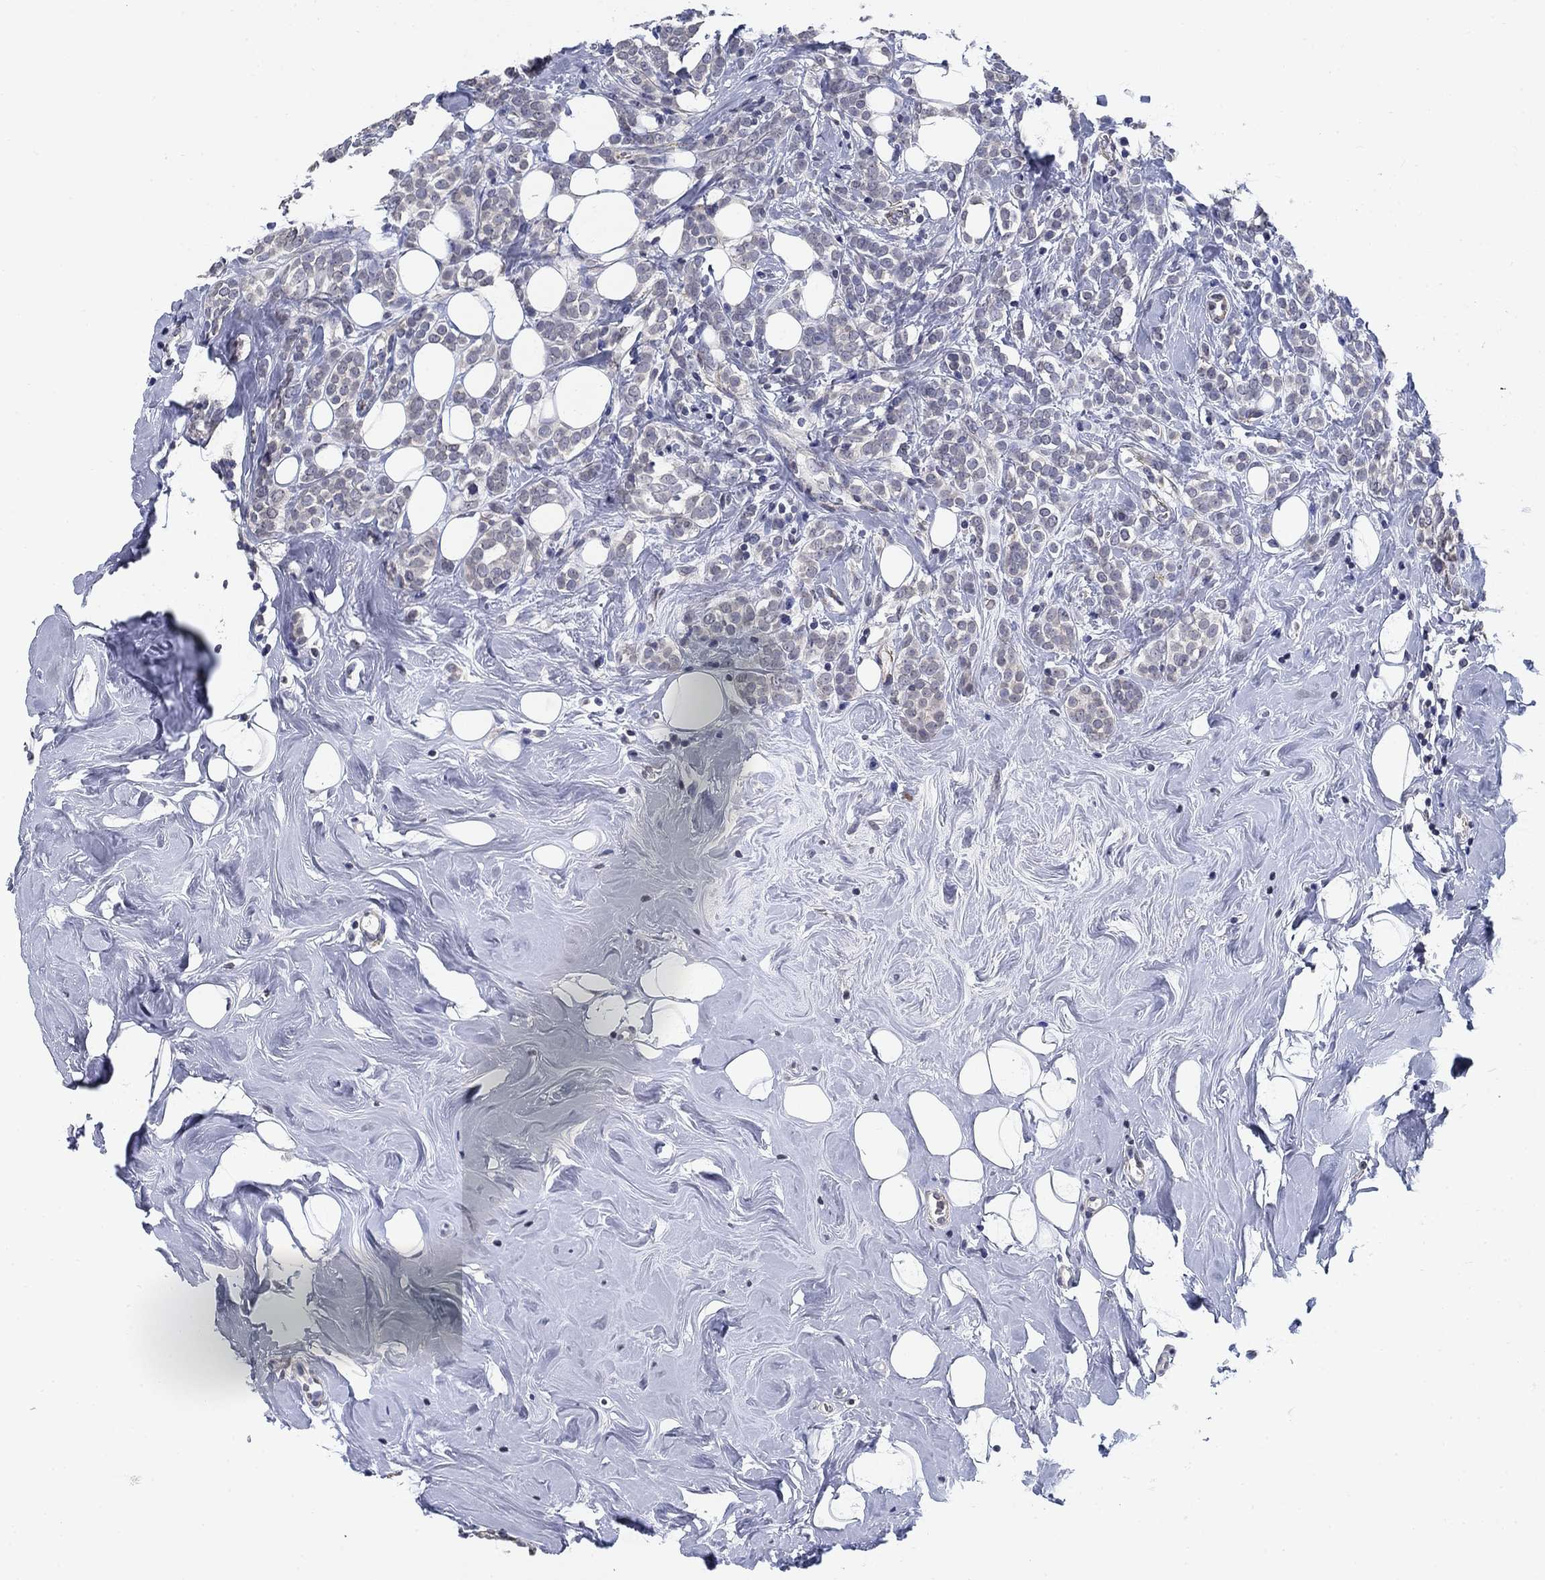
{"staining": {"intensity": "negative", "quantity": "none", "location": "none"}, "tissue": "breast cancer", "cell_type": "Tumor cells", "image_type": "cancer", "snomed": [{"axis": "morphology", "description": "Lobular carcinoma"}, {"axis": "topography", "description": "Breast"}], "caption": "Human lobular carcinoma (breast) stained for a protein using IHC exhibits no expression in tumor cells.", "gene": "OTUB2", "patient": {"sex": "female", "age": 49}}